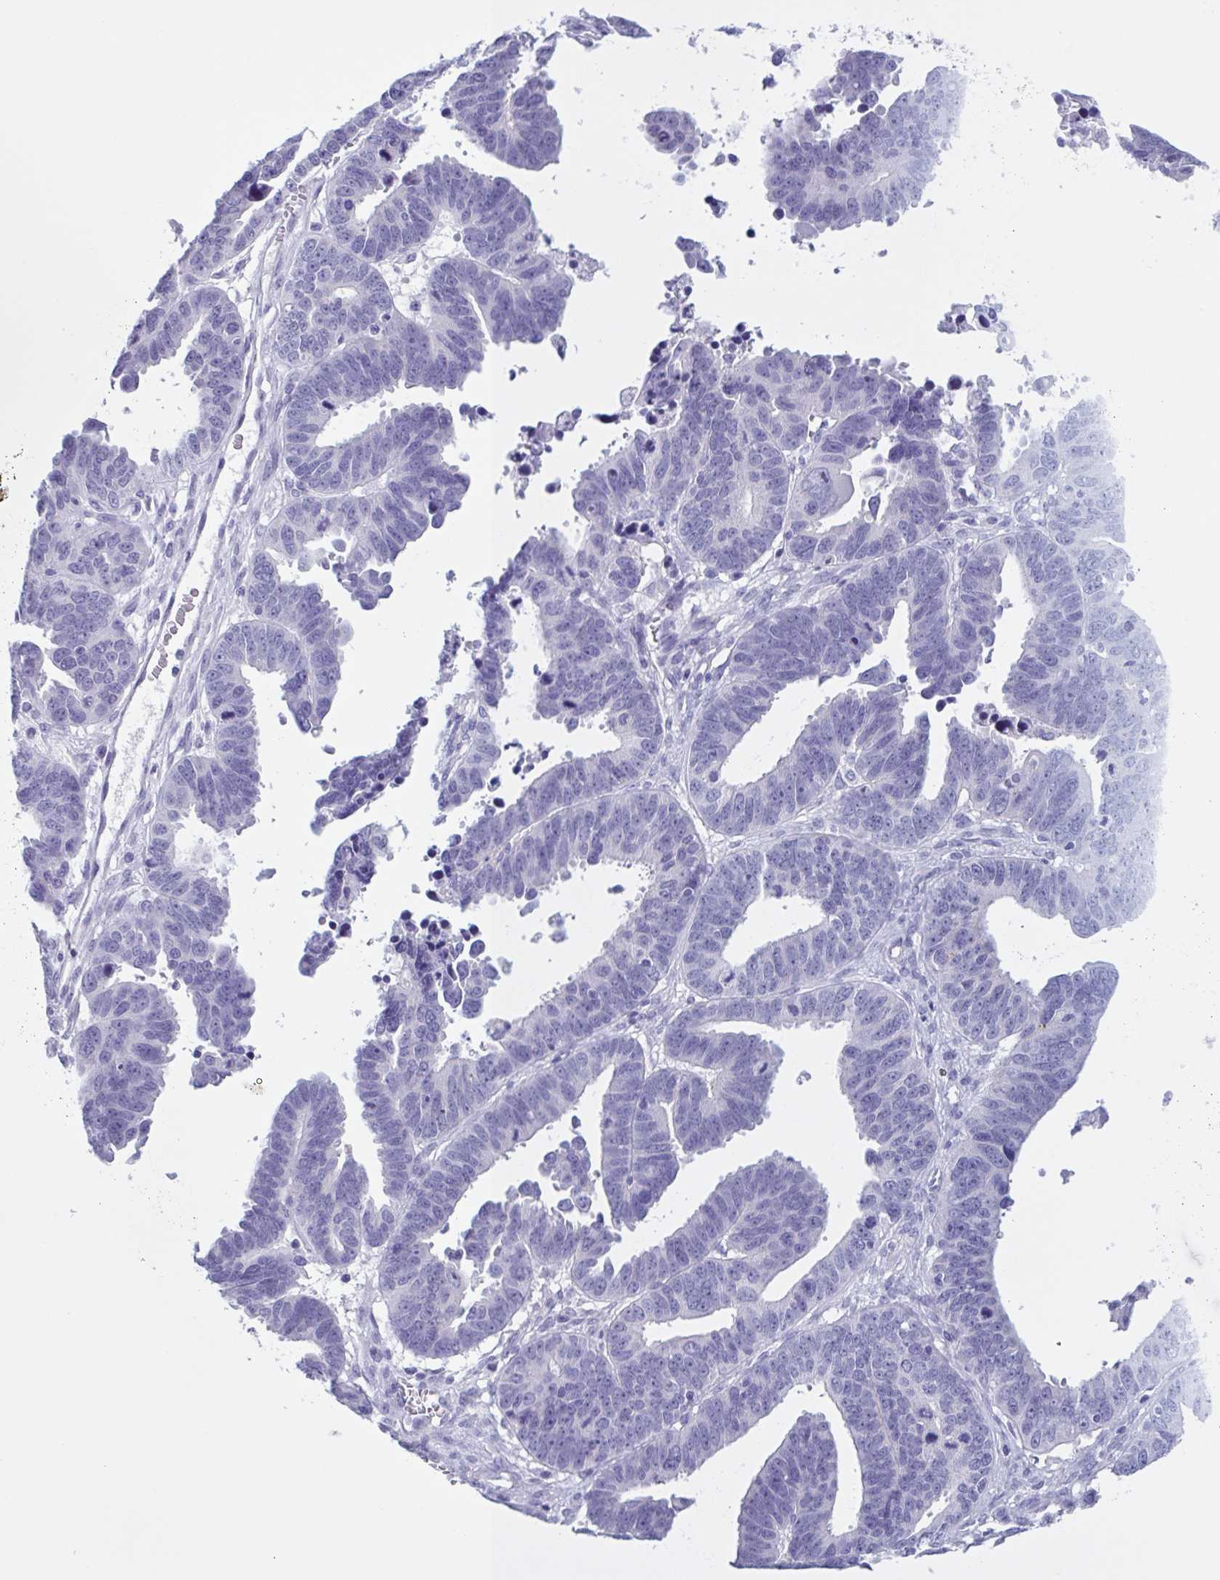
{"staining": {"intensity": "negative", "quantity": "none", "location": "none"}, "tissue": "ovarian cancer", "cell_type": "Tumor cells", "image_type": "cancer", "snomed": [{"axis": "morphology", "description": "Carcinoma, endometroid"}, {"axis": "morphology", "description": "Cystadenocarcinoma, serous, NOS"}, {"axis": "topography", "description": "Ovary"}], "caption": "IHC micrograph of human ovarian cancer (endometroid carcinoma) stained for a protein (brown), which demonstrates no expression in tumor cells.", "gene": "INAFM1", "patient": {"sex": "female", "age": 45}}